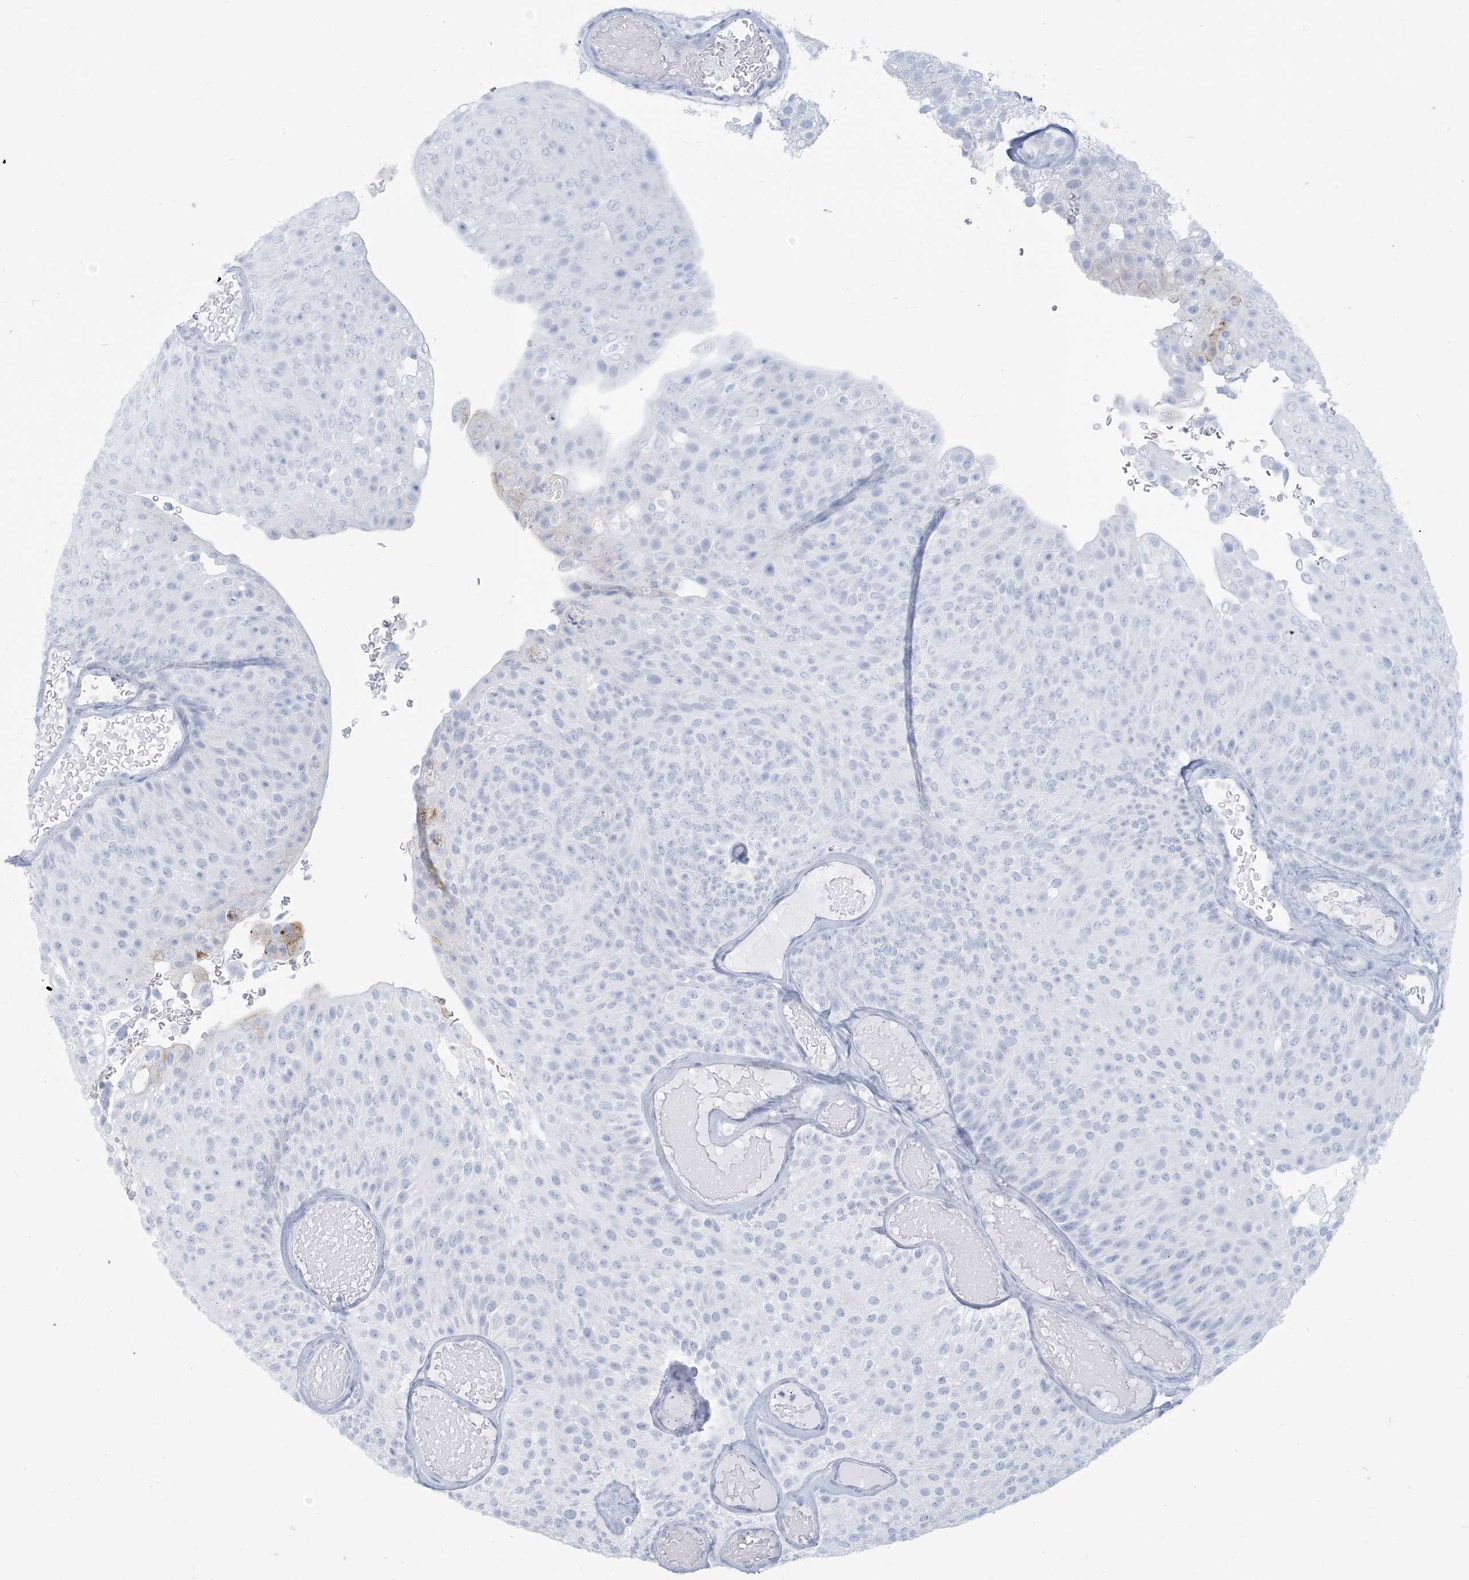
{"staining": {"intensity": "negative", "quantity": "none", "location": "none"}, "tissue": "urothelial cancer", "cell_type": "Tumor cells", "image_type": "cancer", "snomed": [{"axis": "morphology", "description": "Urothelial carcinoma, Low grade"}, {"axis": "topography", "description": "Urinary bladder"}], "caption": "Tumor cells show no significant positivity in urothelial cancer.", "gene": "HLA-DRB1", "patient": {"sex": "male", "age": 78}}